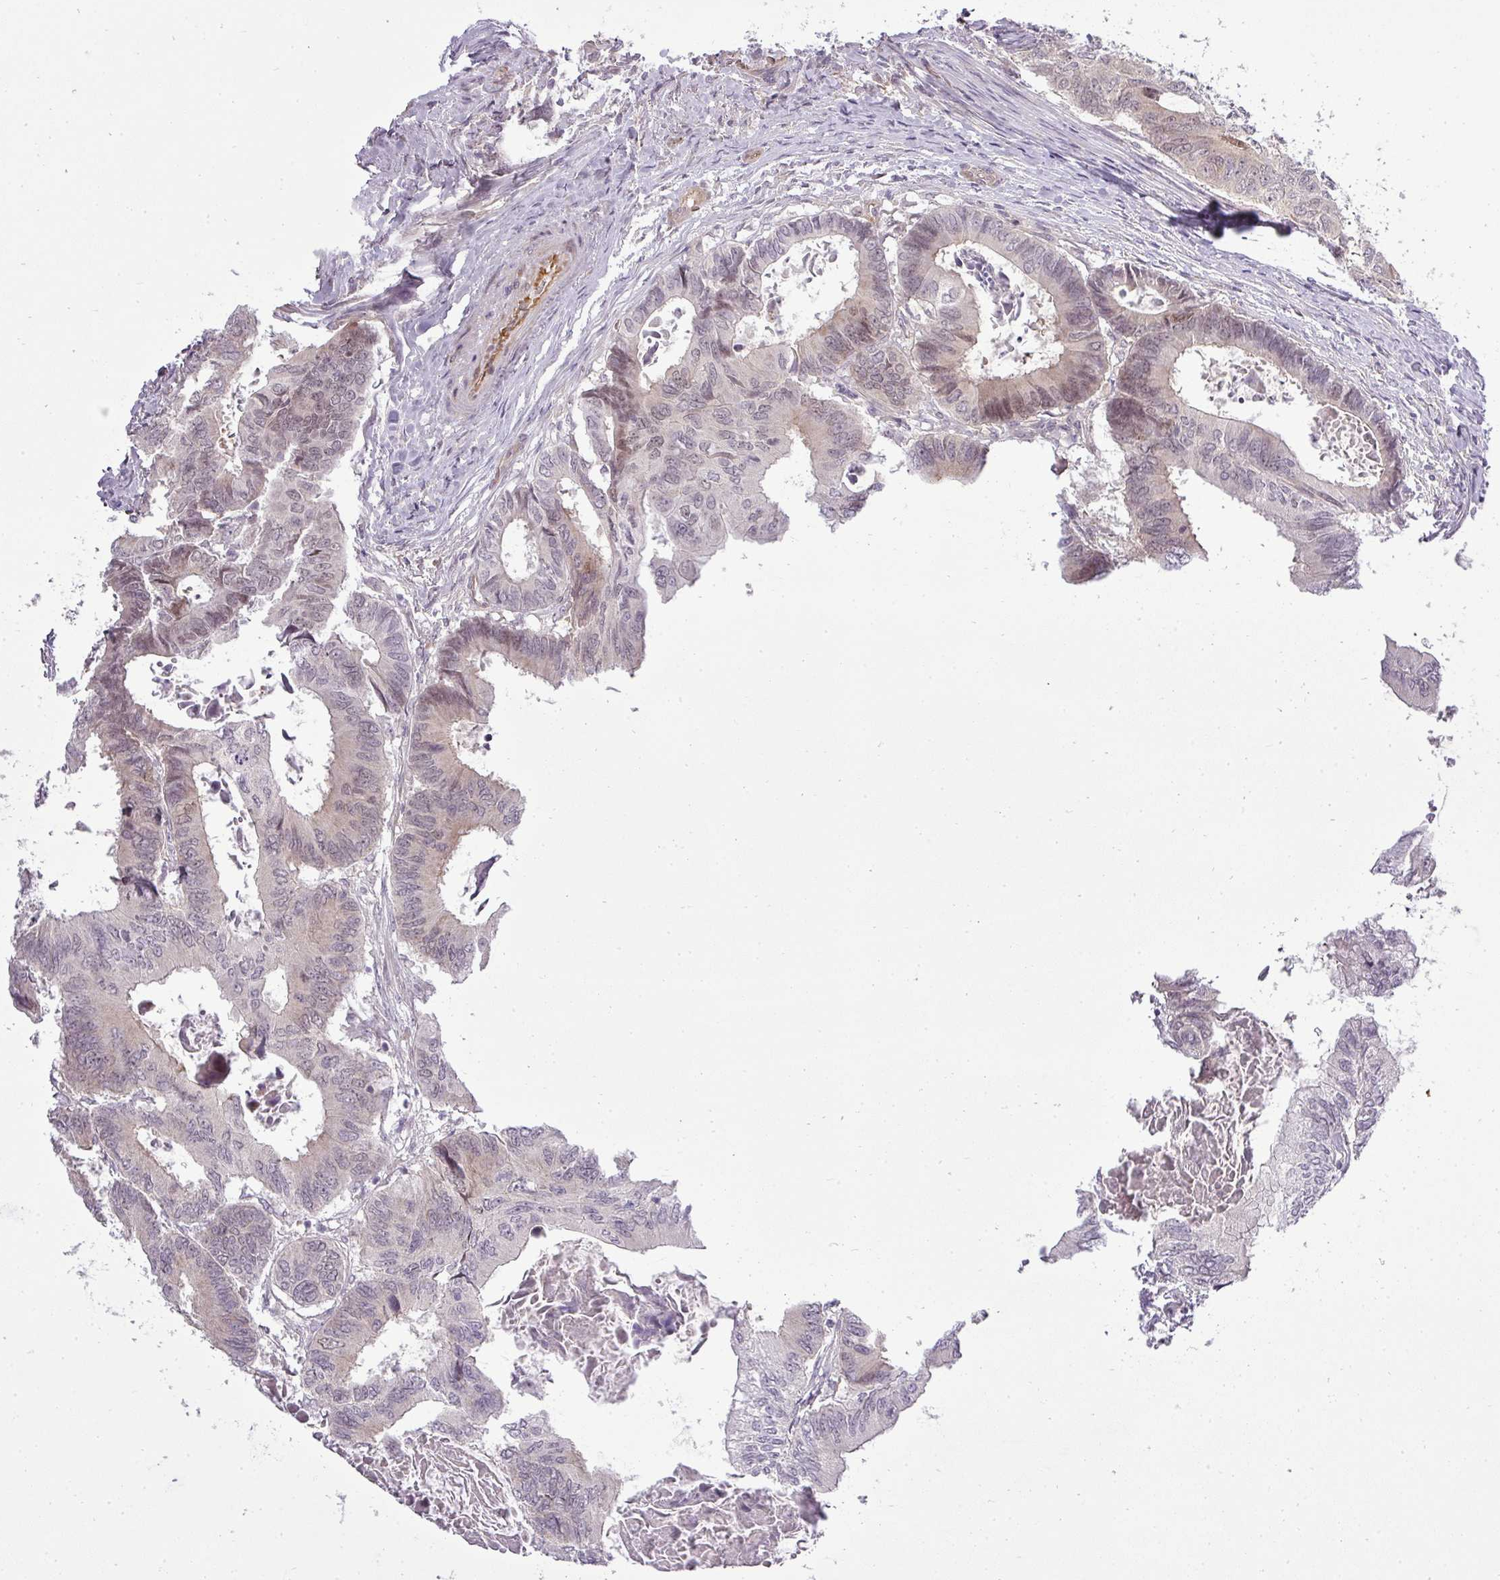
{"staining": {"intensity": "weak", "quantity": "<25%", "location": "cytoplasmic/membranous,nuclear"}, "tissue": "colorectal cancer", "cell_type": "Tumor cells", "image_type": "cancer", "snomed": [{"axis": "morphology", "description": "Adenocarcinoma, NOS"}, {"axis": "topography", "description": "Colon"}], "caption": "IHC photomicrograph of adenocarcinoma (colorectal) stained for a protein (brown), which demonstrates no positivity in tumor cells.", "gene": "PDRG1", "patient": {"sex": "male", "age": 85}}